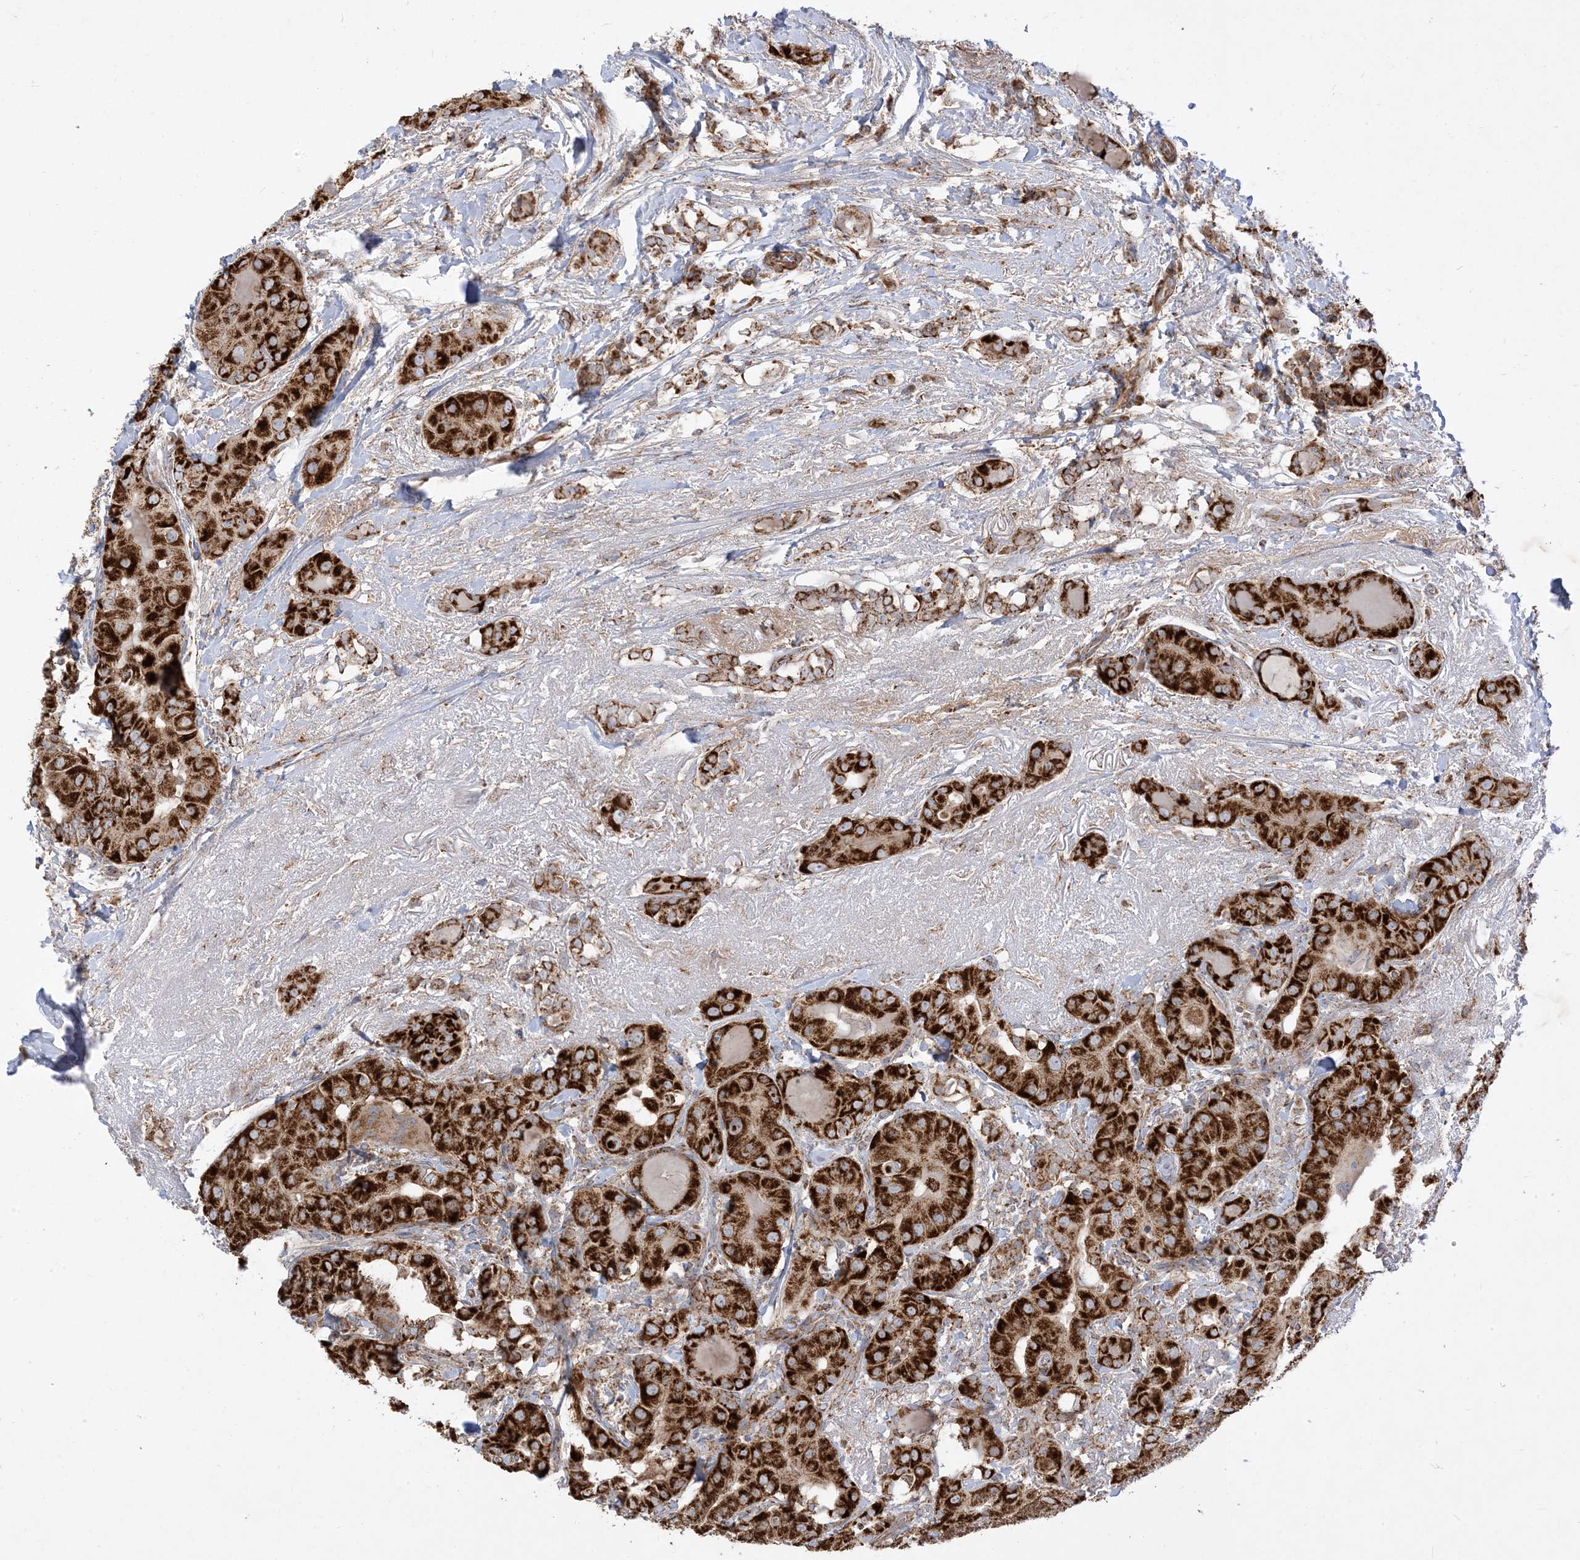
{"staining": {"intensity": "strong", "quantity": ">75%", "location": "cytoplasmic/membranous"}, "tissue": "thyroid cancer", "cell_type": "Tumor cells", "image_type": "cancer", "snomed": [{"axis": "morphology", "description": "Papillary adenocarcinoma, NOS"}, {"axis": "topography", "description": "Thyroid gland"}], "caption": "Tumor cells exhibit strong cytoplasmic/membranous staining in about >75% of cells in papillary adenocarcinoma (thyroid).", "gene": "AARS2", "patient": {"sex": "male", "age": 33}}